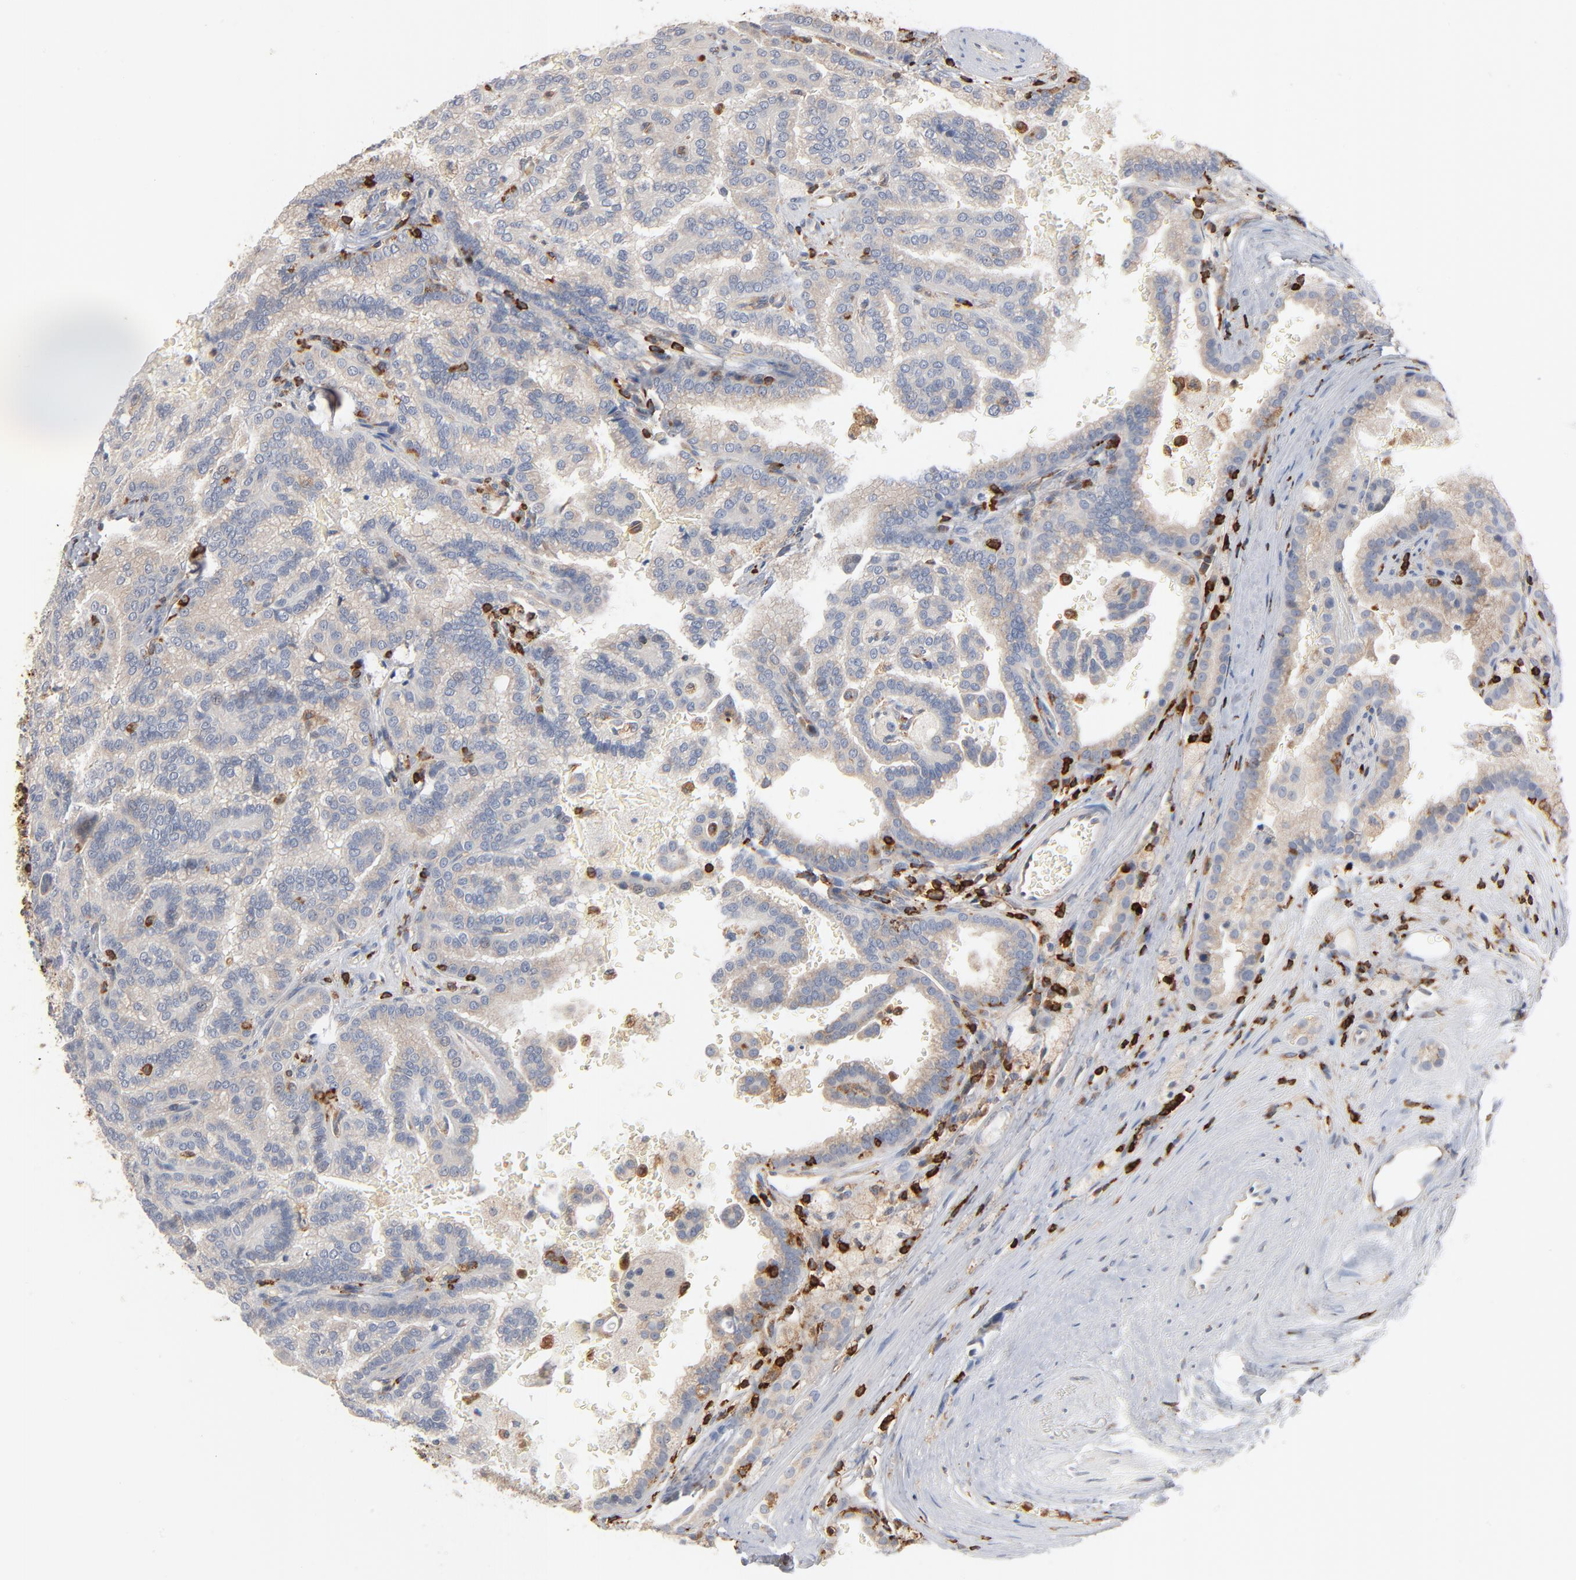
{"staining": {"intensity": "negative", "quantity": "none", "location": "none"}, "tissue": "renal cancer", "cell_type": "Tumor cells", "image_type": "cancer", "snomed": [{"axis": "morphology", "description": "Adenocarcinoma, NOS"}, {"axis": "topography", "description": "Kidney"}], "caption": "DAB immunohistochemical staining of human renal adenocarcinoma exhibits no significant staining in tumor cells.", "gene": "SH3KBP1", "patient": {"sex": "male", "age": 61}}